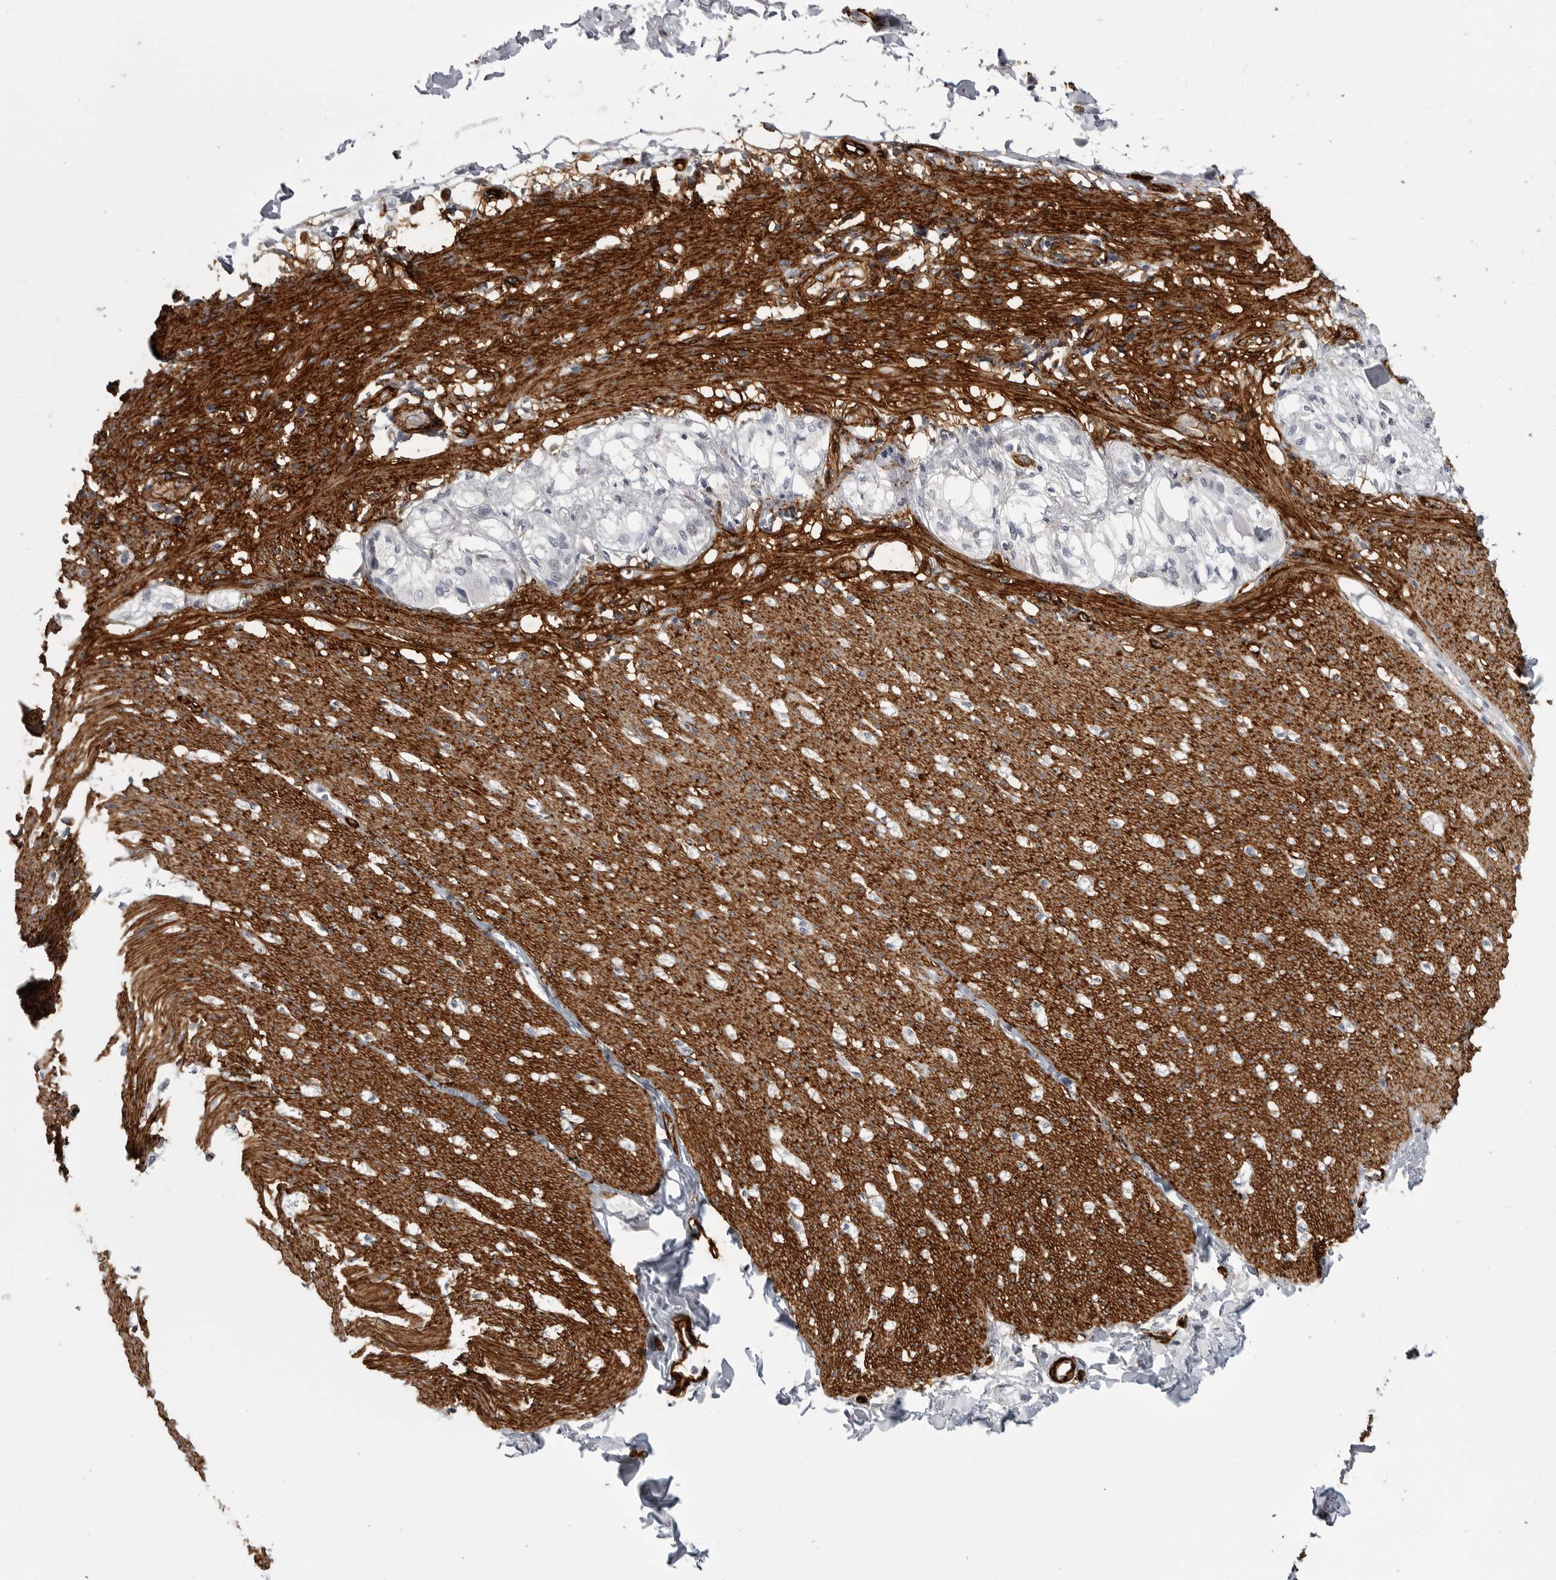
{"staining": {"intensity": "strong", "quantity": ">75%", "location": "cytoplasmic/membranous"}, "tissue": "smooth muscle", "cell_type": "Smooth muscle cells", "image_type": "normal", "snomed": [{"axis": "morphology", "description": "Normal tissue, NOS"}, {"axis": "morphology", "description": "Adenocarcinoma, NOS"}, {"axis": "topography", "description": "Smooth muscle"}, {"axis": "topography", "description": "Colon"}], "caption": "Brown immunohistochemical staining in normal human smooth muscle displays strong cytoplasmic/membranous staining in approximately >75% of smooth muscle cells.", "gene": "AOC3", "patient": {"sex": "male", "age": 14}}